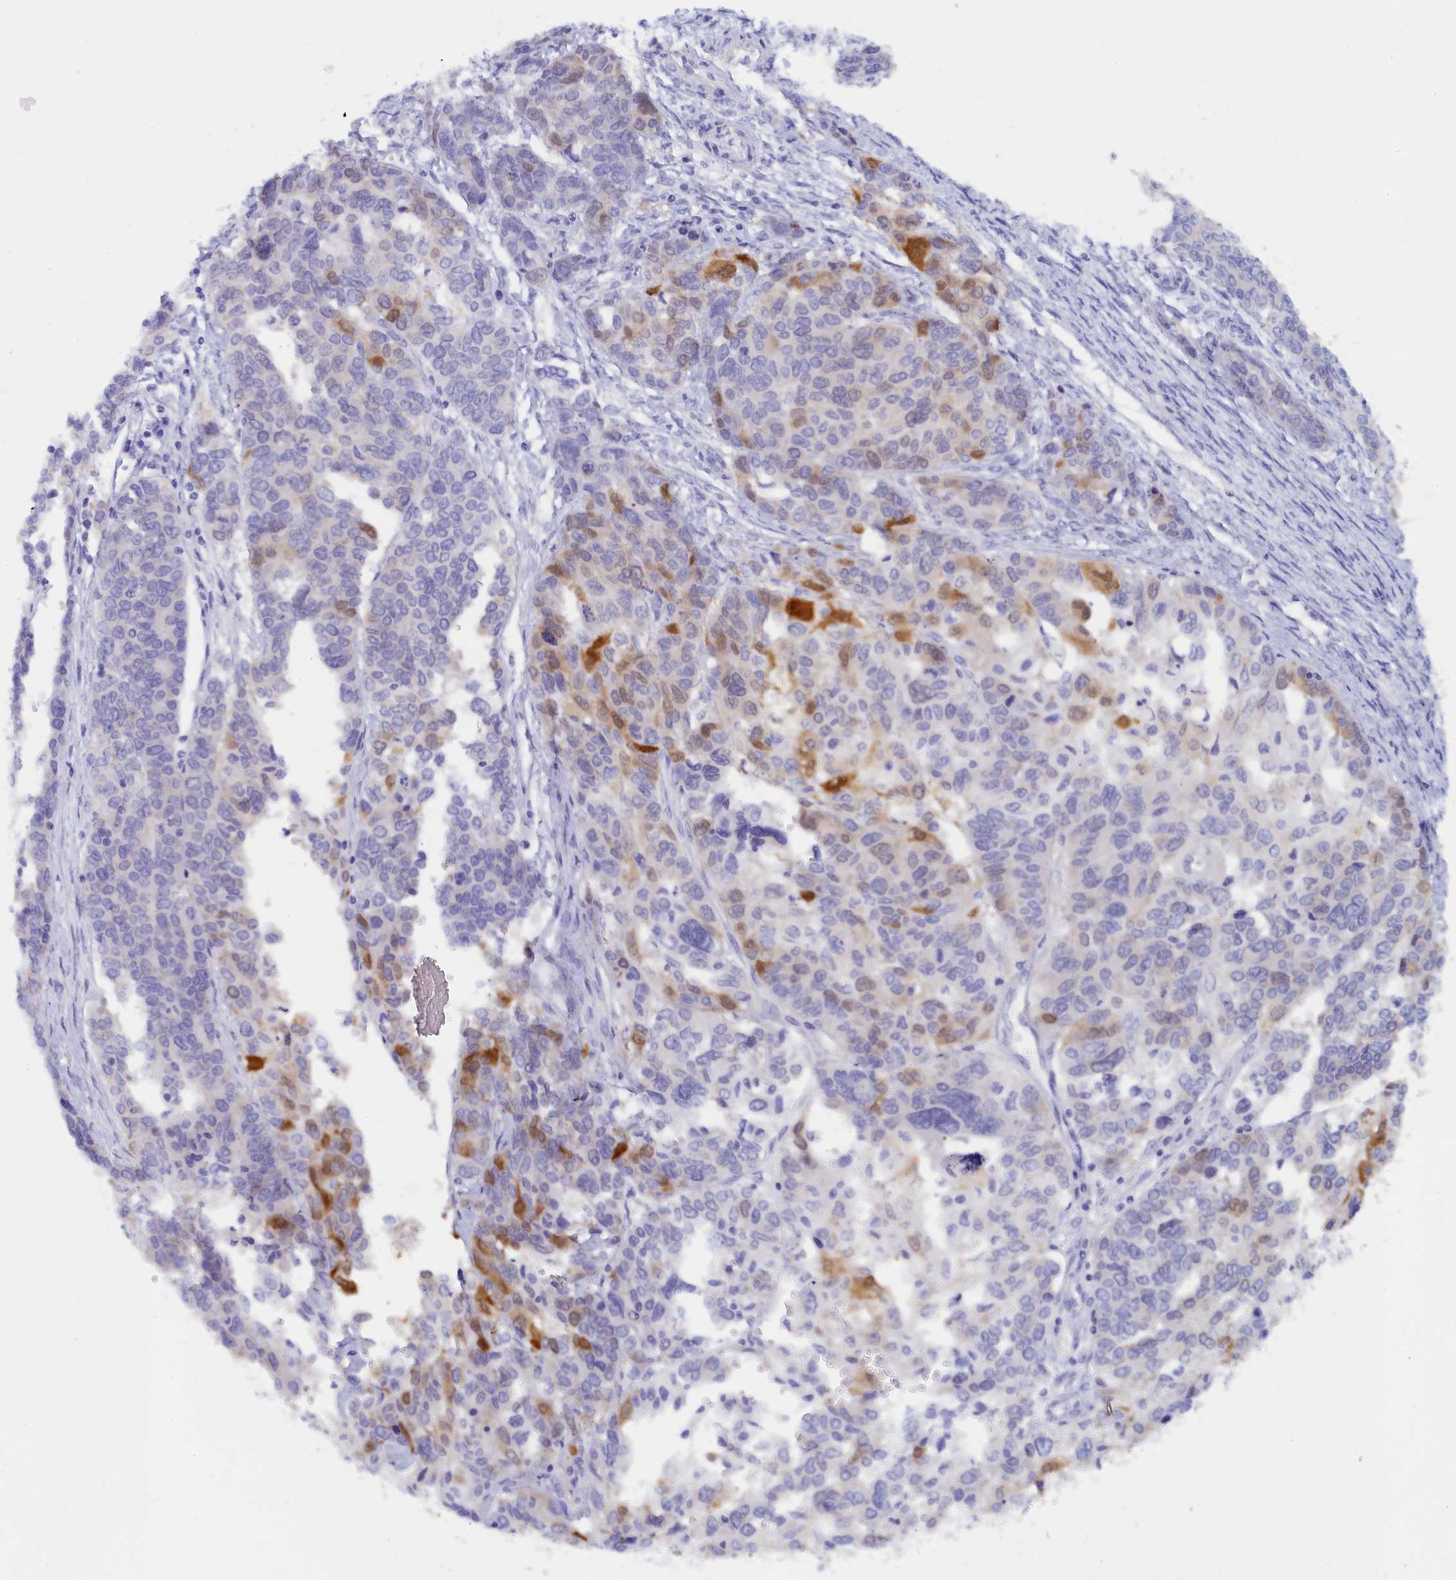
{"staining": {"intensity": "moderate", "quantity": "<25%", "location": "cytoplasmic/membranous,nuclear"}, "tissue": "ovarian cancer", "cell_type": "Tumor cells", "image_type": "cancer", "snomed": [{"axis": "morphology", "description": "Cystadenocarcinoma, serous, NOS"}, {"axis": "topography", "description": "Ovary"}], "caption": "The immunohistochemical stain shows moderate cytoplasmic/membranous and nuclear expression in tumor cells of ovarian serous cystadenocarcinoma tissue.", "gene": "ANKRD2", "patient": {"sex": "female", "age": 44}}